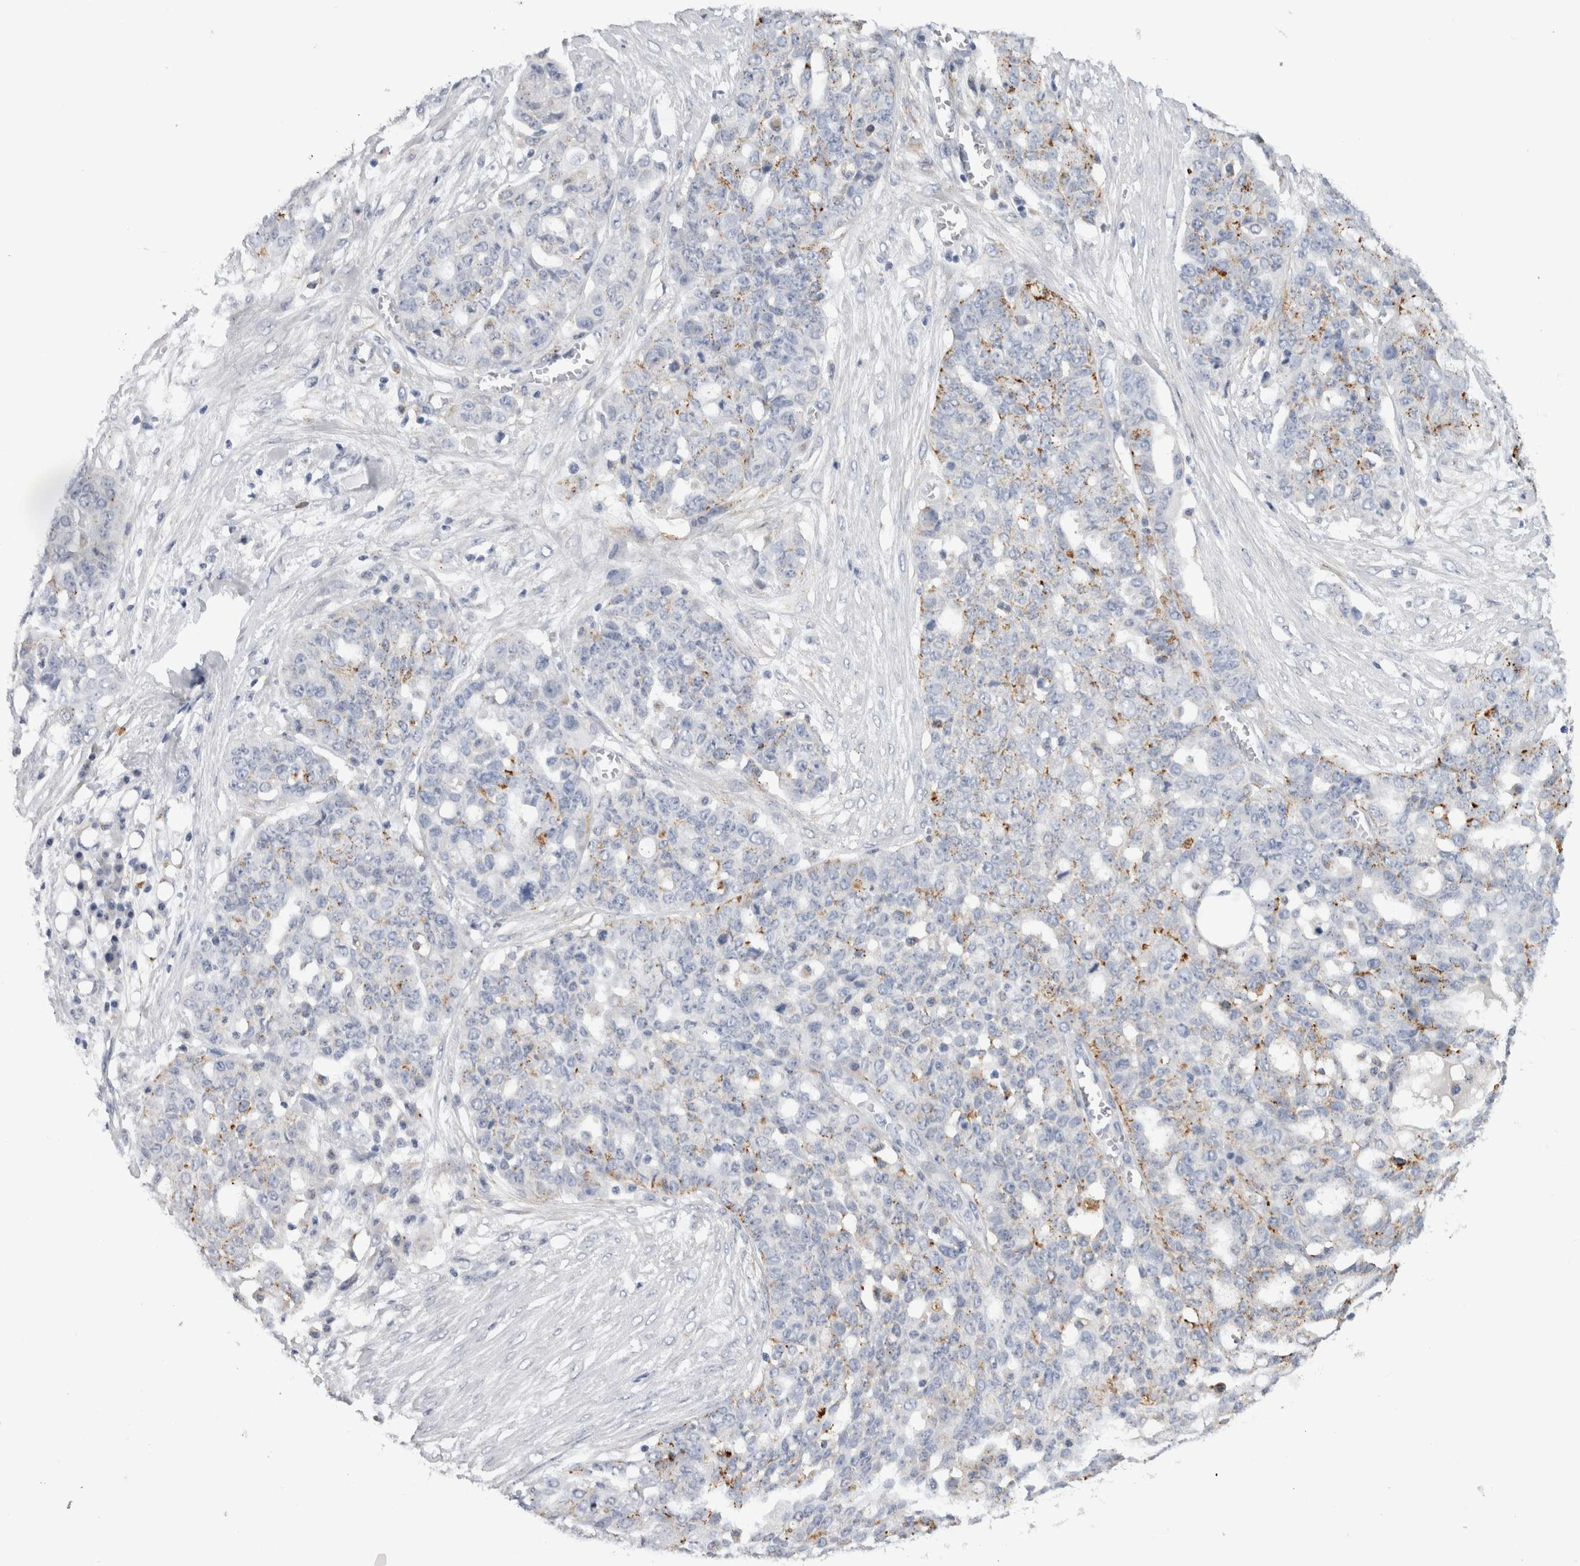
{"staining": {"intensity": "moderate", "quantity": "<25%", "location": "cytoplasmic/membranous"}, "tissue": "ovarian cancer", "cell_type": "Tumor cells", "image_type": "cancer", "snomed": [{"axis": "morphology", "description": "Cystadenocarcinoma, serous, NOS"}, {"axis": "topography", "description": "Soft tissue"}, {"axis": "topography", "description": "Ovary"}], "caption": "Approximately <25% of tumor cells in ovarian serous cystadenocarcinoma exhibit moderate cytoplasmic/membranous protein expression as visualized by brown immunohistochemical staining.", "gene": "CD63", "patient": {"sex": "female", "age": 57}}